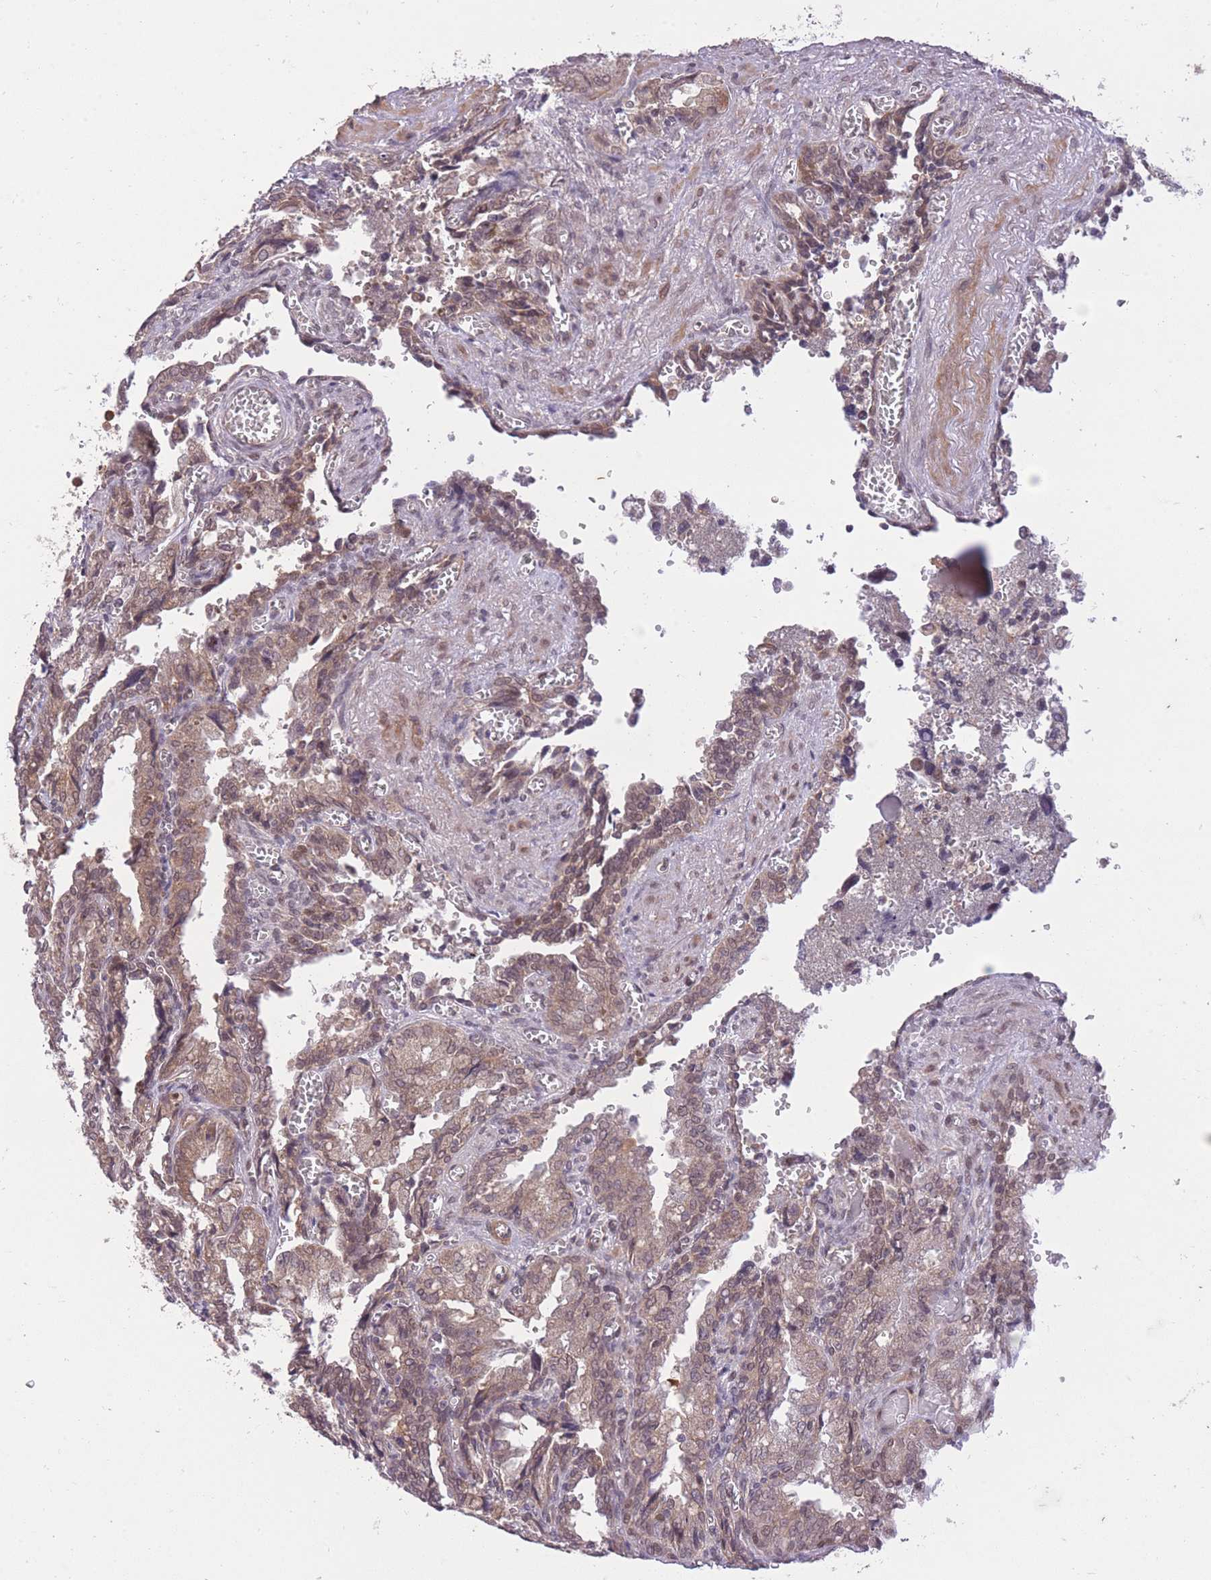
{"staining": {"intensity": "moderate", "quantity": ">75%", "location": "cytoplasmic/membranous,nuclear"}, "tissue": "seminal vesicle", "cell_type": "Glandular cells", "image_type": "normal", "snomed": [{"axis": "morphology", "description": "Normal tissue, NOS"}, {"axis": "topography", "description": "Seminal veicle"}], "caption": "This histopathology image reveals immunohistochemistry (IHC) staining of benign human seminal vesicle, with medium moderate cytoplasmic/membranous,nuclear positivity in approximately >75% of glandular cells.", "gene": "ELOA2", "patient": {"sex": "male", "age": 67}}